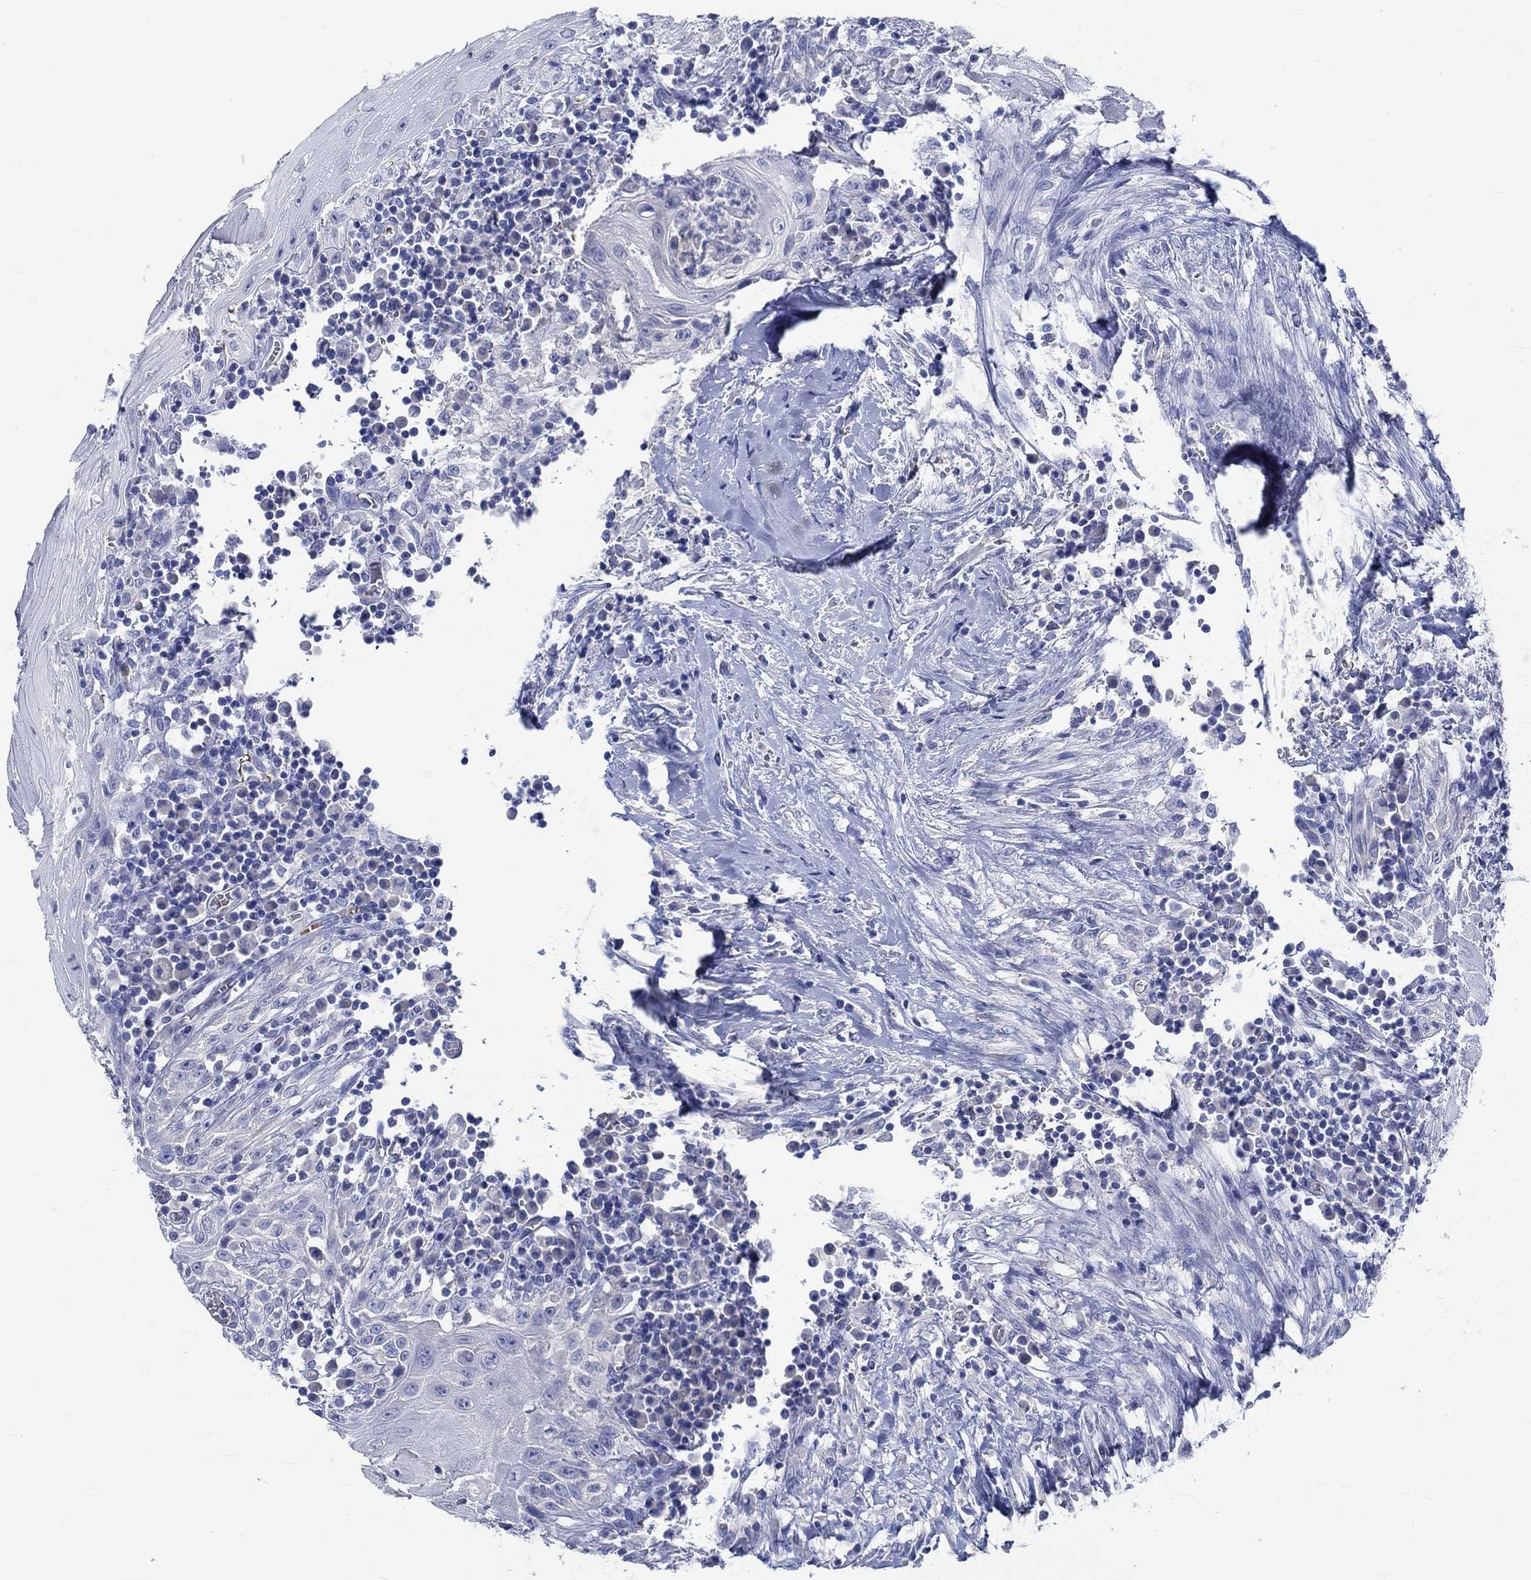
{"staining": {"intensity": "negative", "quantity": "none", "location": "none"}, "tissue": "head and neck cancer", "cell_type": "Tumor cells", "image_type": "cancer", "snomed": [{"axis": "morphology", "description": "Squamous cell carcinoma, NOS"}, {"axis": "topography", "description": "Oral tissue"}, {"axis": "topography", "description": "Head-Neck"}], "caption": "An immunohistochemistry micrograph of head and neck cancer is shown. There is no staining in tumor cells of head and neck cancer. (IHC, brightfield microscopy, high magnification).", "gene": "KCNA1", "patient": {"sex": "male", "age": 58}}